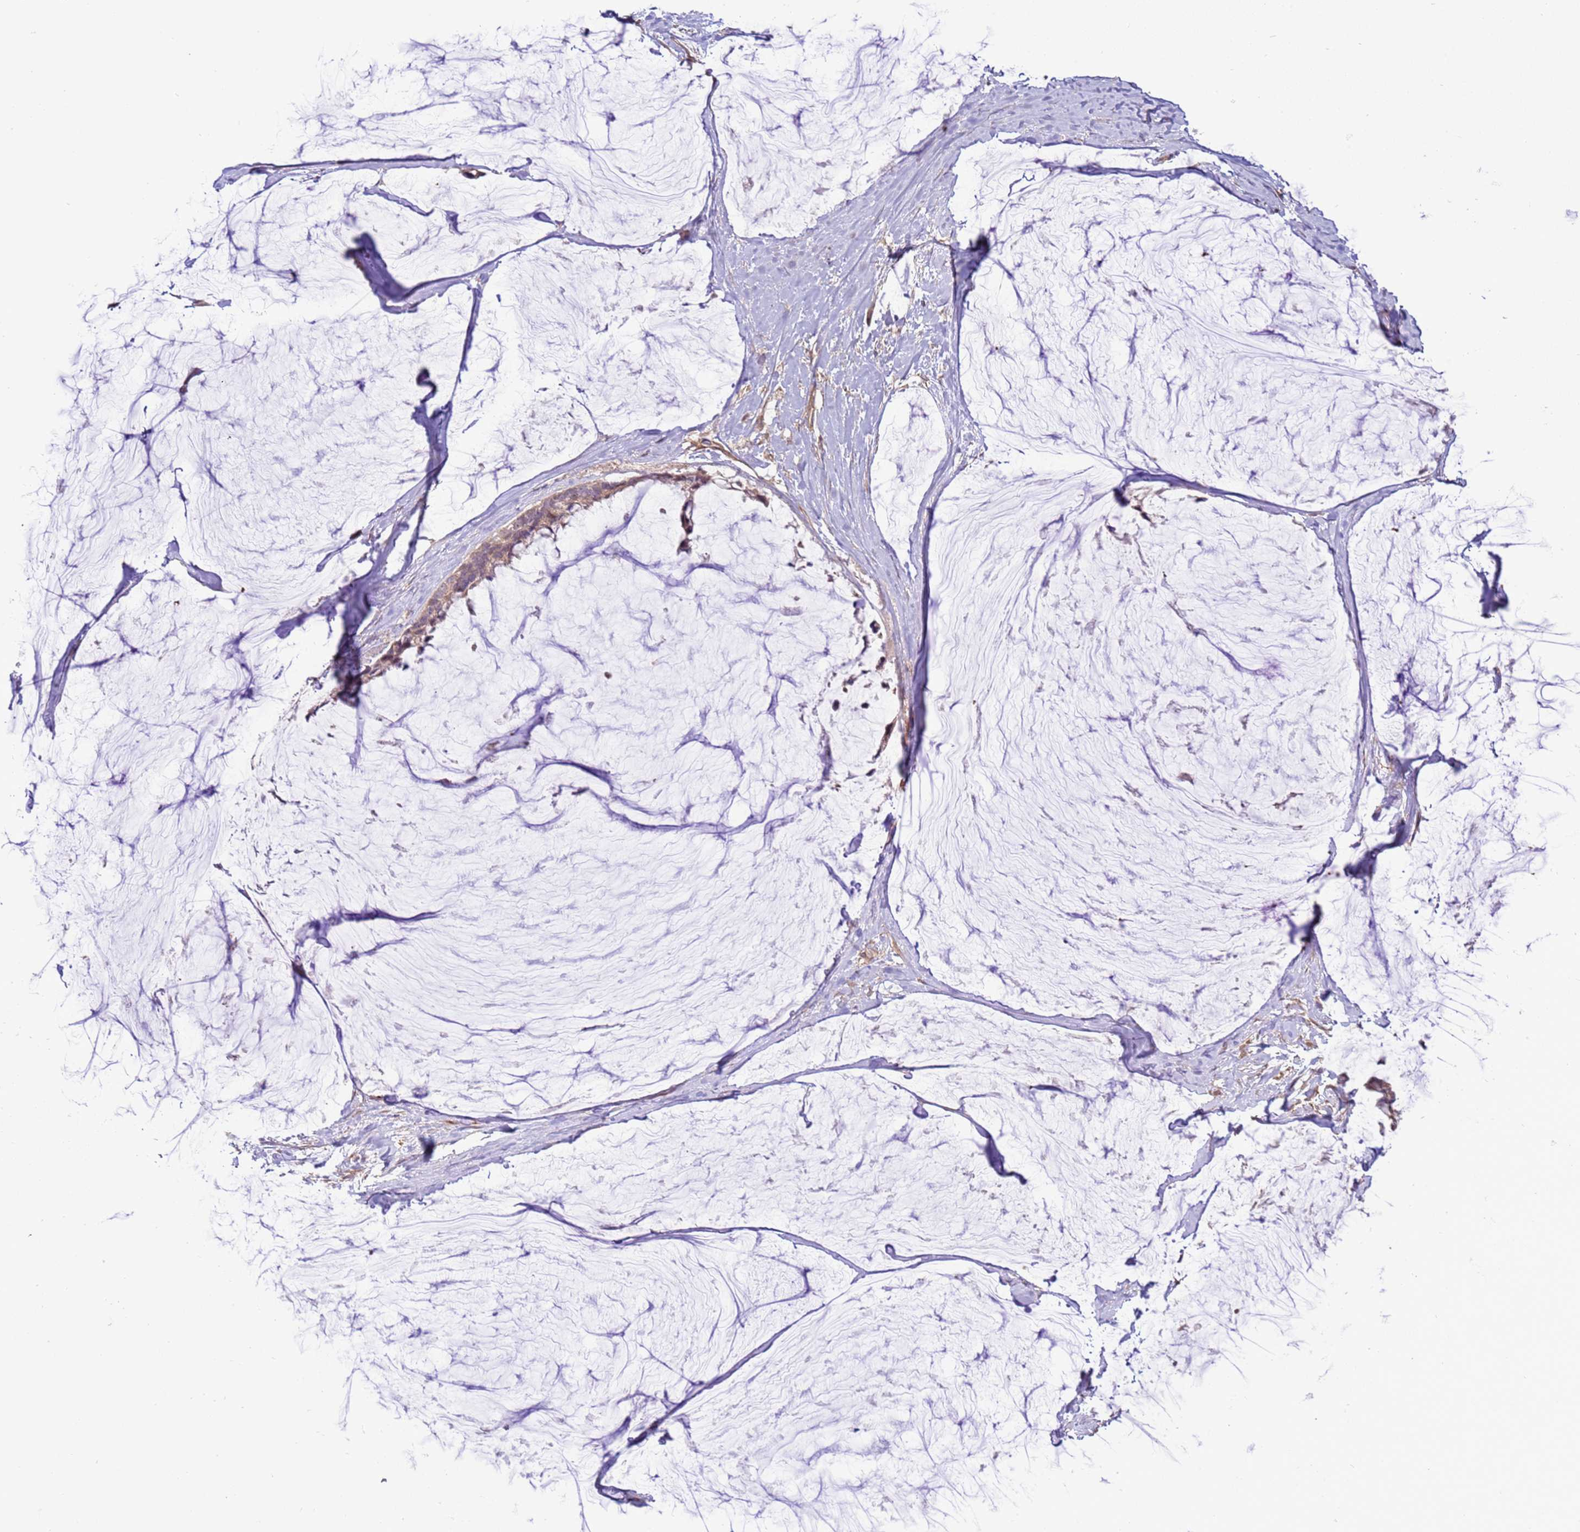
{"staining": {"intensity": "weak", "quantity": "25%-75%", "location": "cytoplasmic/membranous"}, "tissue": "ovarian cancer", "cell_type": "Tumor cells", "image_type": "cancer", "snomed": [{"axis": "morphology", "description": "Cystadenocarcinoma, mucinous, NOS"}, {"axis": "topography", "description": "Ovary"}], "caption": "Weak cytoplasmic/membranous staining is seen in approximately 25%-75% of tumor cells in mucinous cystadenocarcinoma (ovarian).", "gene": "SCARA3", "patient": {"sex": "female", "age": 39}}